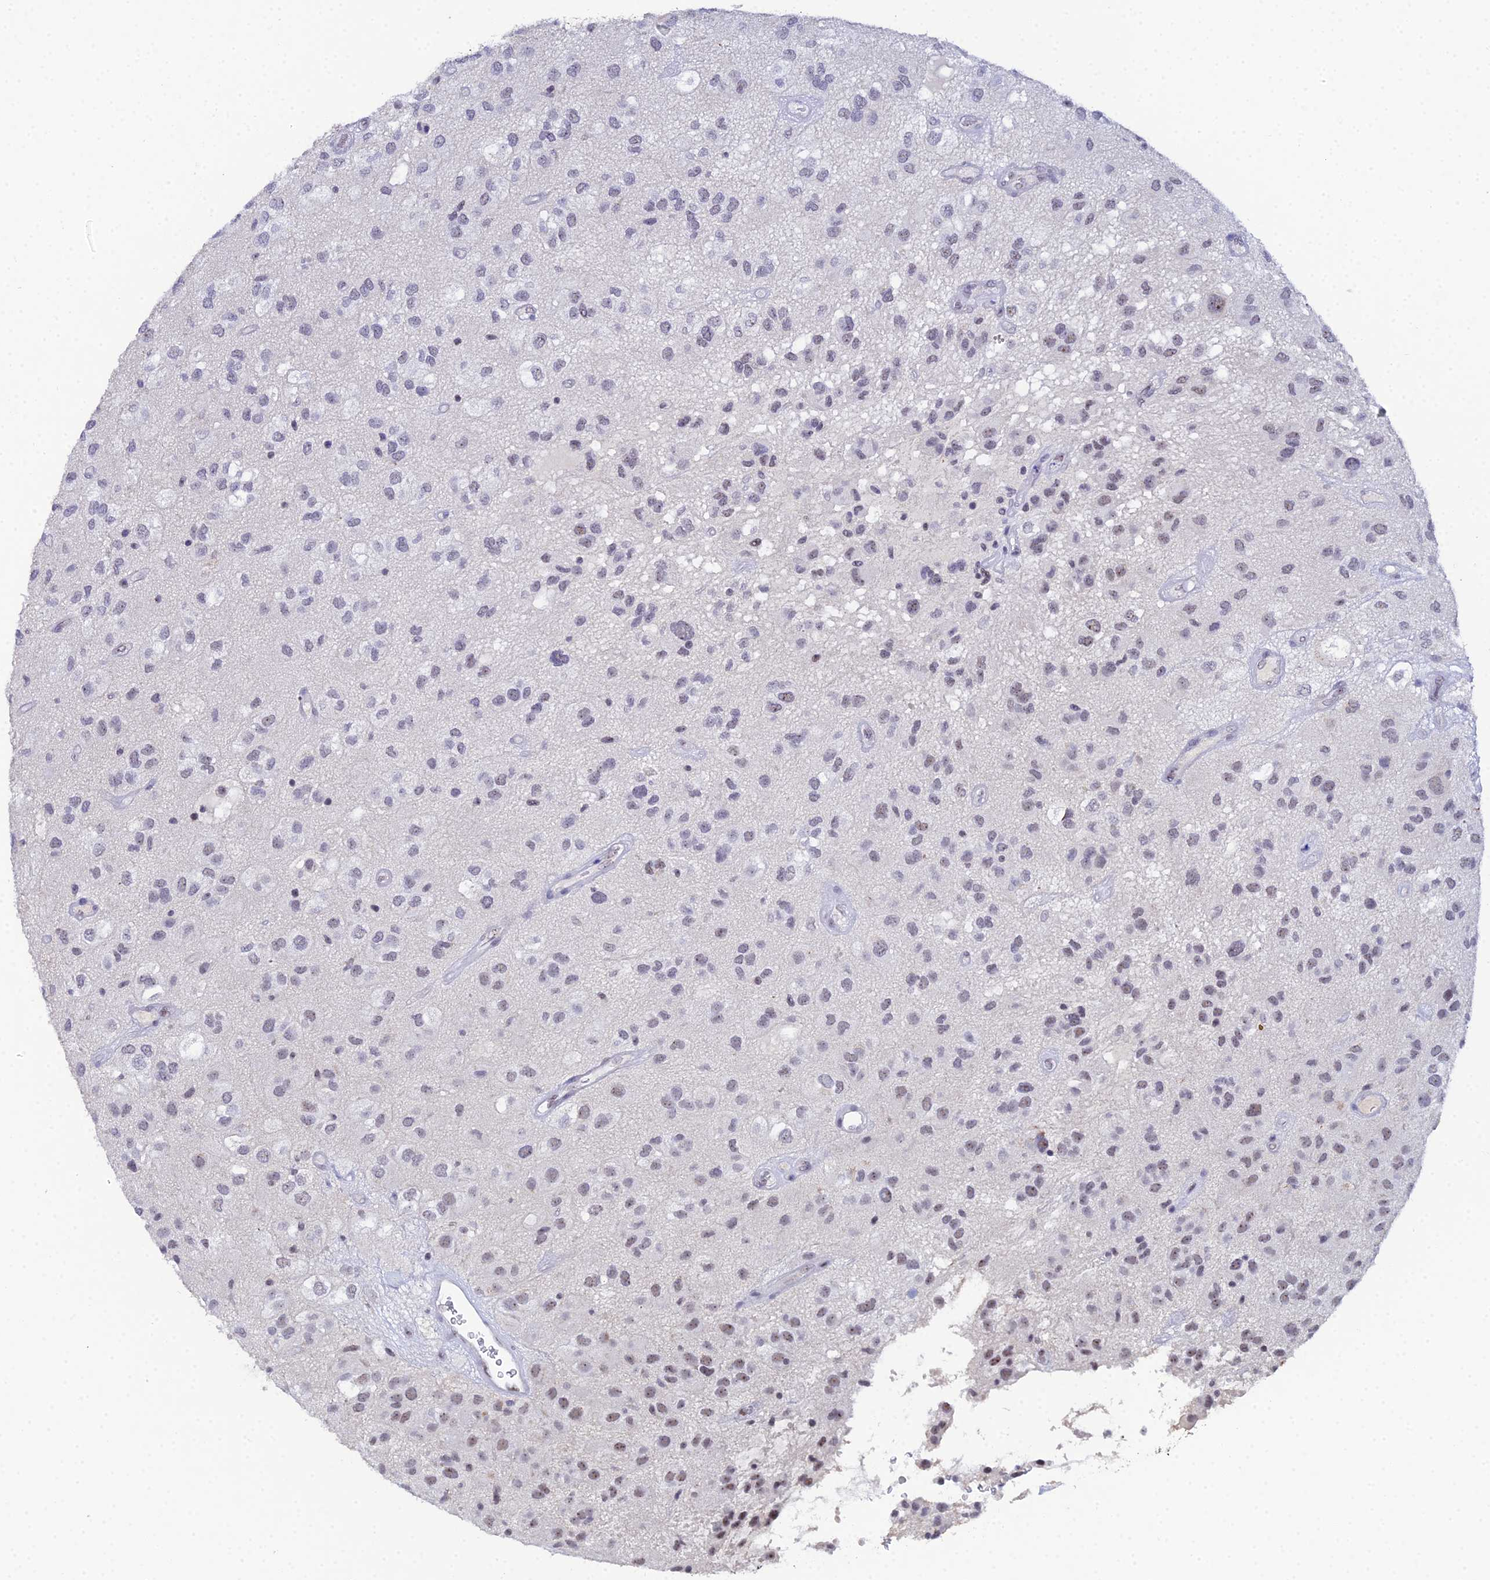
{"staining": {"intensity": "moderate", "quantity": "<25%", "location": "nuclear"}, "tissue": "glioma", "cell_type": "Tumor cells", "image_type": "cancer", "snomed": [{"axis": "morphology", "description": "Glioma, malignant, Low grade"}, {"axis": "topography", "description": "Brain"}], "caption": "IHC photomicrograph of neoplastic tissue: glioma stained using IHC exhibits low levels of moderate protein expression localized specifically in the nuclear of tumor cells, appearing as a nuclear brown color.", "gene": "PLPP4", "patient": {"sex": "male", "age": 66}}